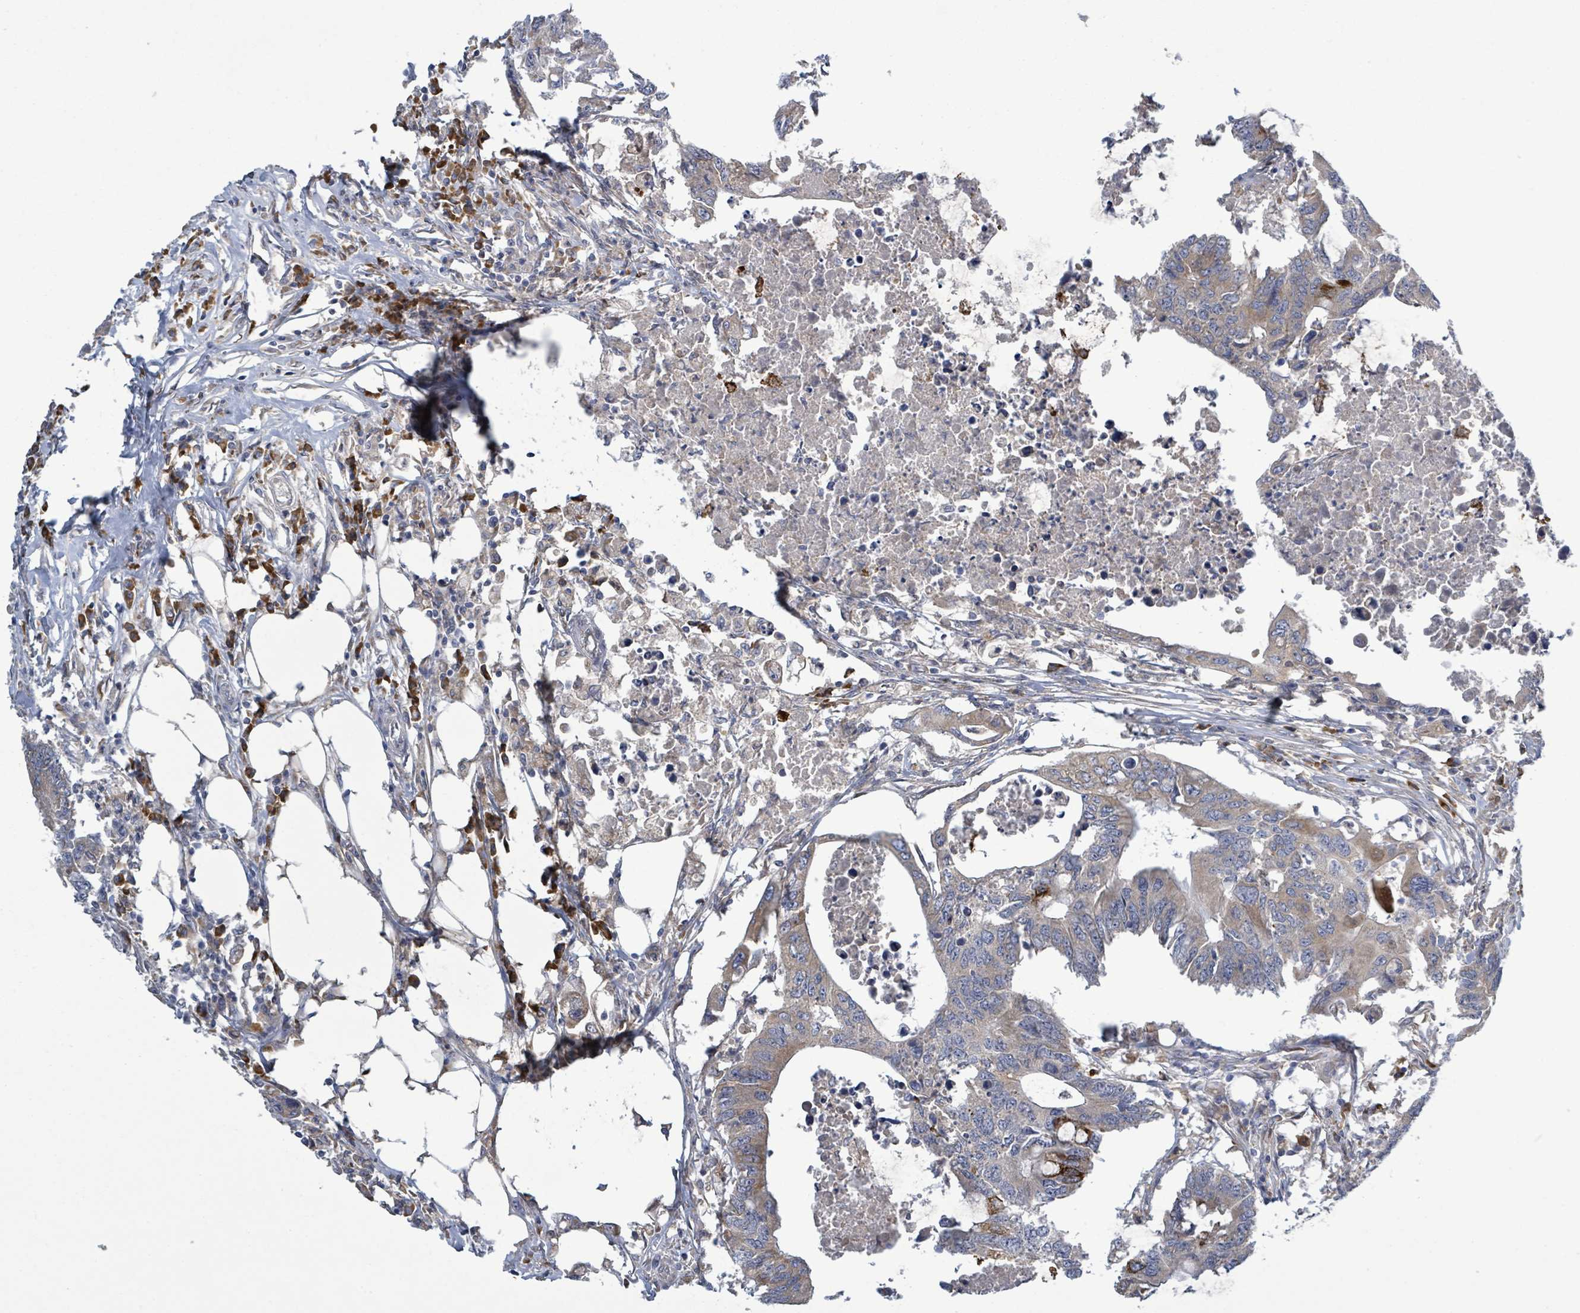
{"staining": {"intensity": "weak", "quantity": "25%-75%", "location": "cytoplasmic/membranous"}, "tissue": "colorectal cancer", "cell_type": "Tumor cells", "image_type": "cancer", "snomed": [{"axis": "morphology", "description": "Adenocarcinoma, NOS"}, {"axis": "topography", "description": "Colon"}], "caption": "A brown stain labels weak cytoplasmic/membranous staining of a protein in adenocarcinoma (colorectal) tumor cells.", "gene": "ATP13A1", "patient": {"sex": "male", "age": 71}}